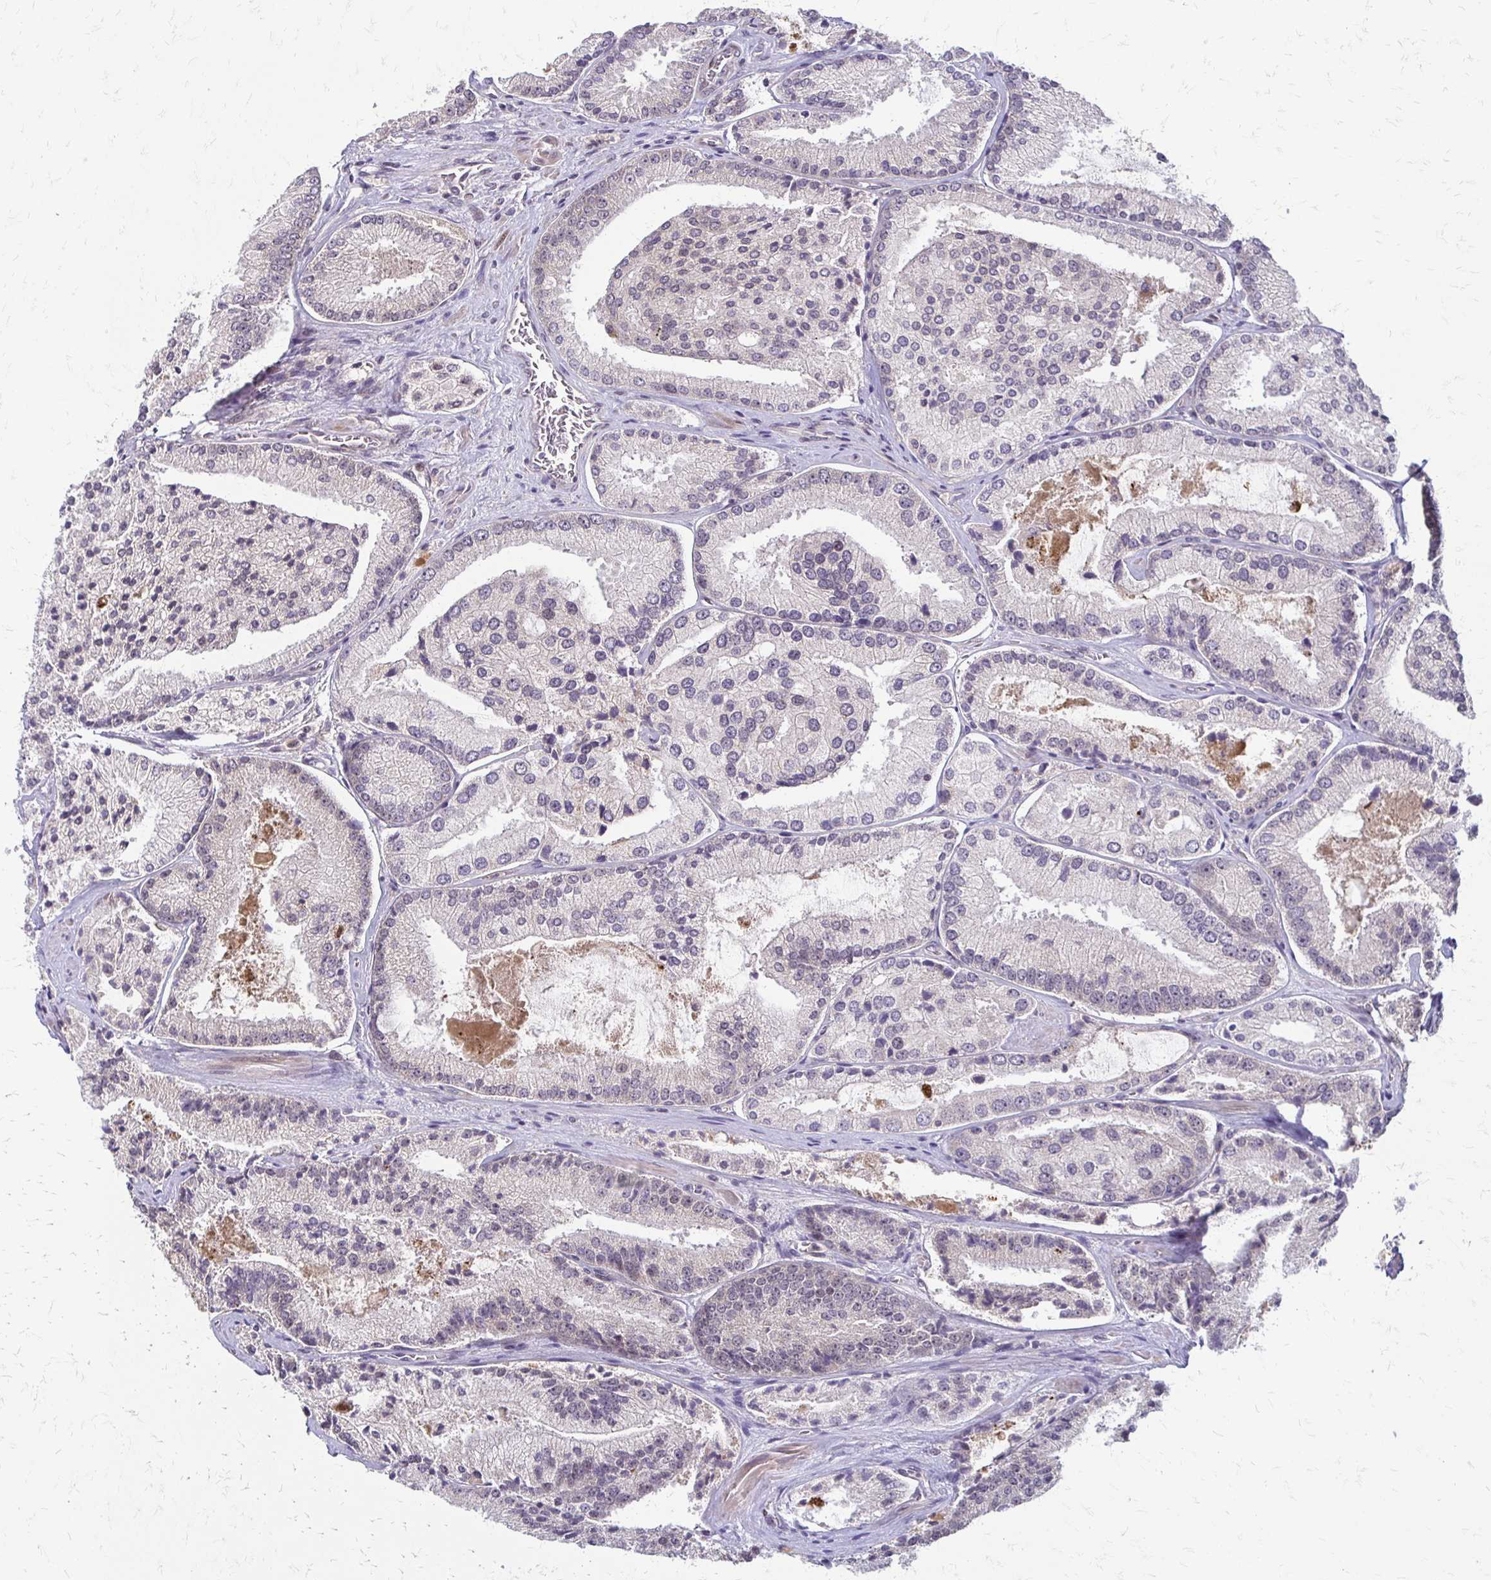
{"staining": {"intensity": "negative", "quantity": "none", "location": "none"}, "tissue": "prostate cancer", "cell_type": "Tumor cells", "image_type": "cancer", "snomed": [{"axis": "morphology", "description": "Adenocarcinoma, High grade"}, {"axis": "topography", "description": "Prostate"}], "caption": "Immunohistochemistry histopathology image of human prostate adenocarcinoma (high-grade) stained for a protein (brown), which shows no positivity in tumor cells.", "gene": "TRIR", "patient": {"sex": "male", "age": 73}}